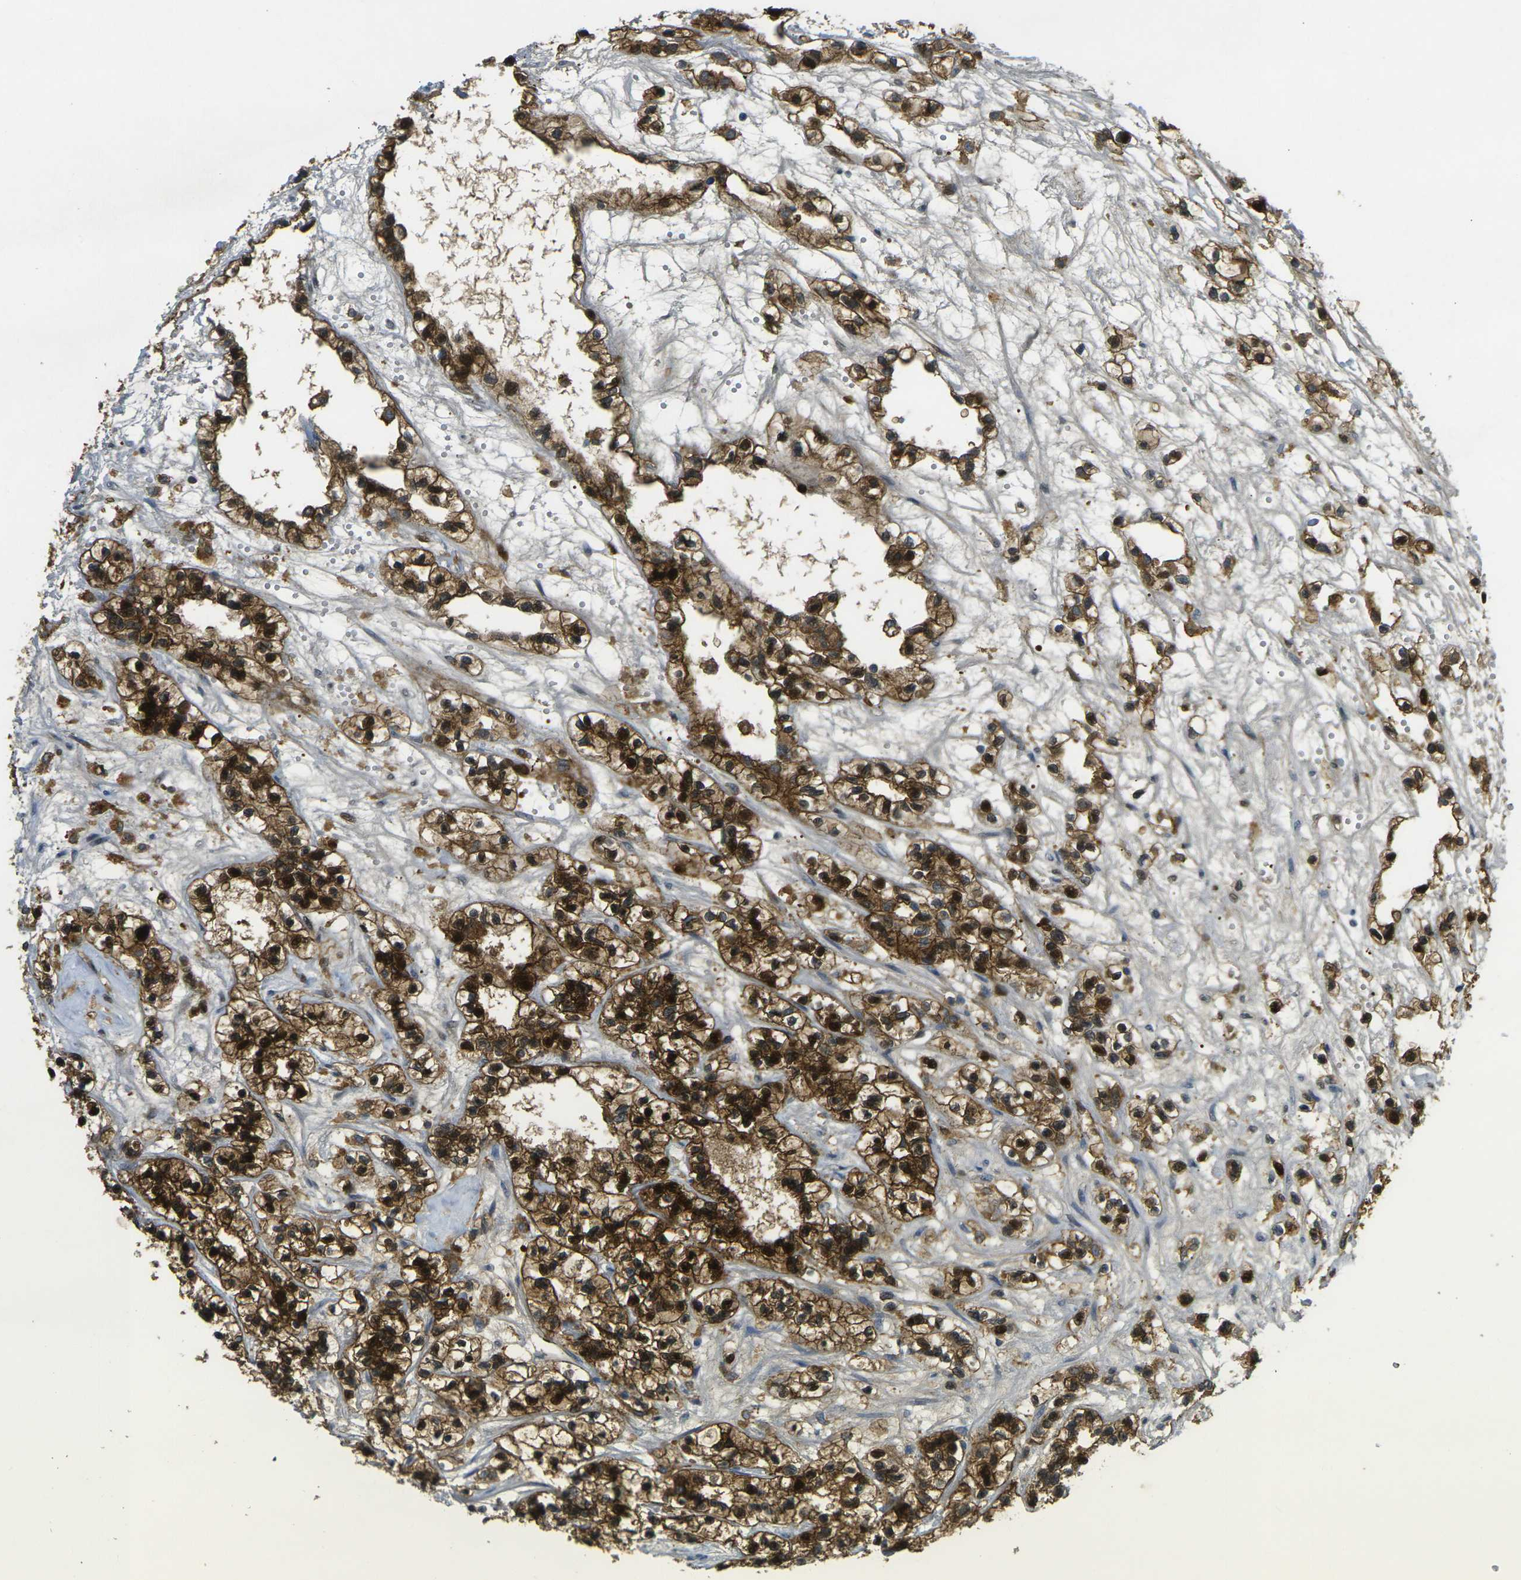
{"staining": {"intensity": "strong", "quantity": ">75%", "location": "cytoplasmic/membranous,nuclear"}, "tissue": "renal cancer", "cell_type": "Tumor cells", "image_type": "cancer", "snomed": [{"axis": "morphology", "description": "Adenocarcinoma, NOS"}, {"axis": "topography", "description": "Kidney"}], "caption": "Renal cancer (adenocarcinoma) tissue displays strong cytoplasmic/membranous and nuclear expression in about >75% of tumor cells, visualized by immunohistochemistry.", "gene": "PIGL", "patient": {"sex": "female", "age": 57}}